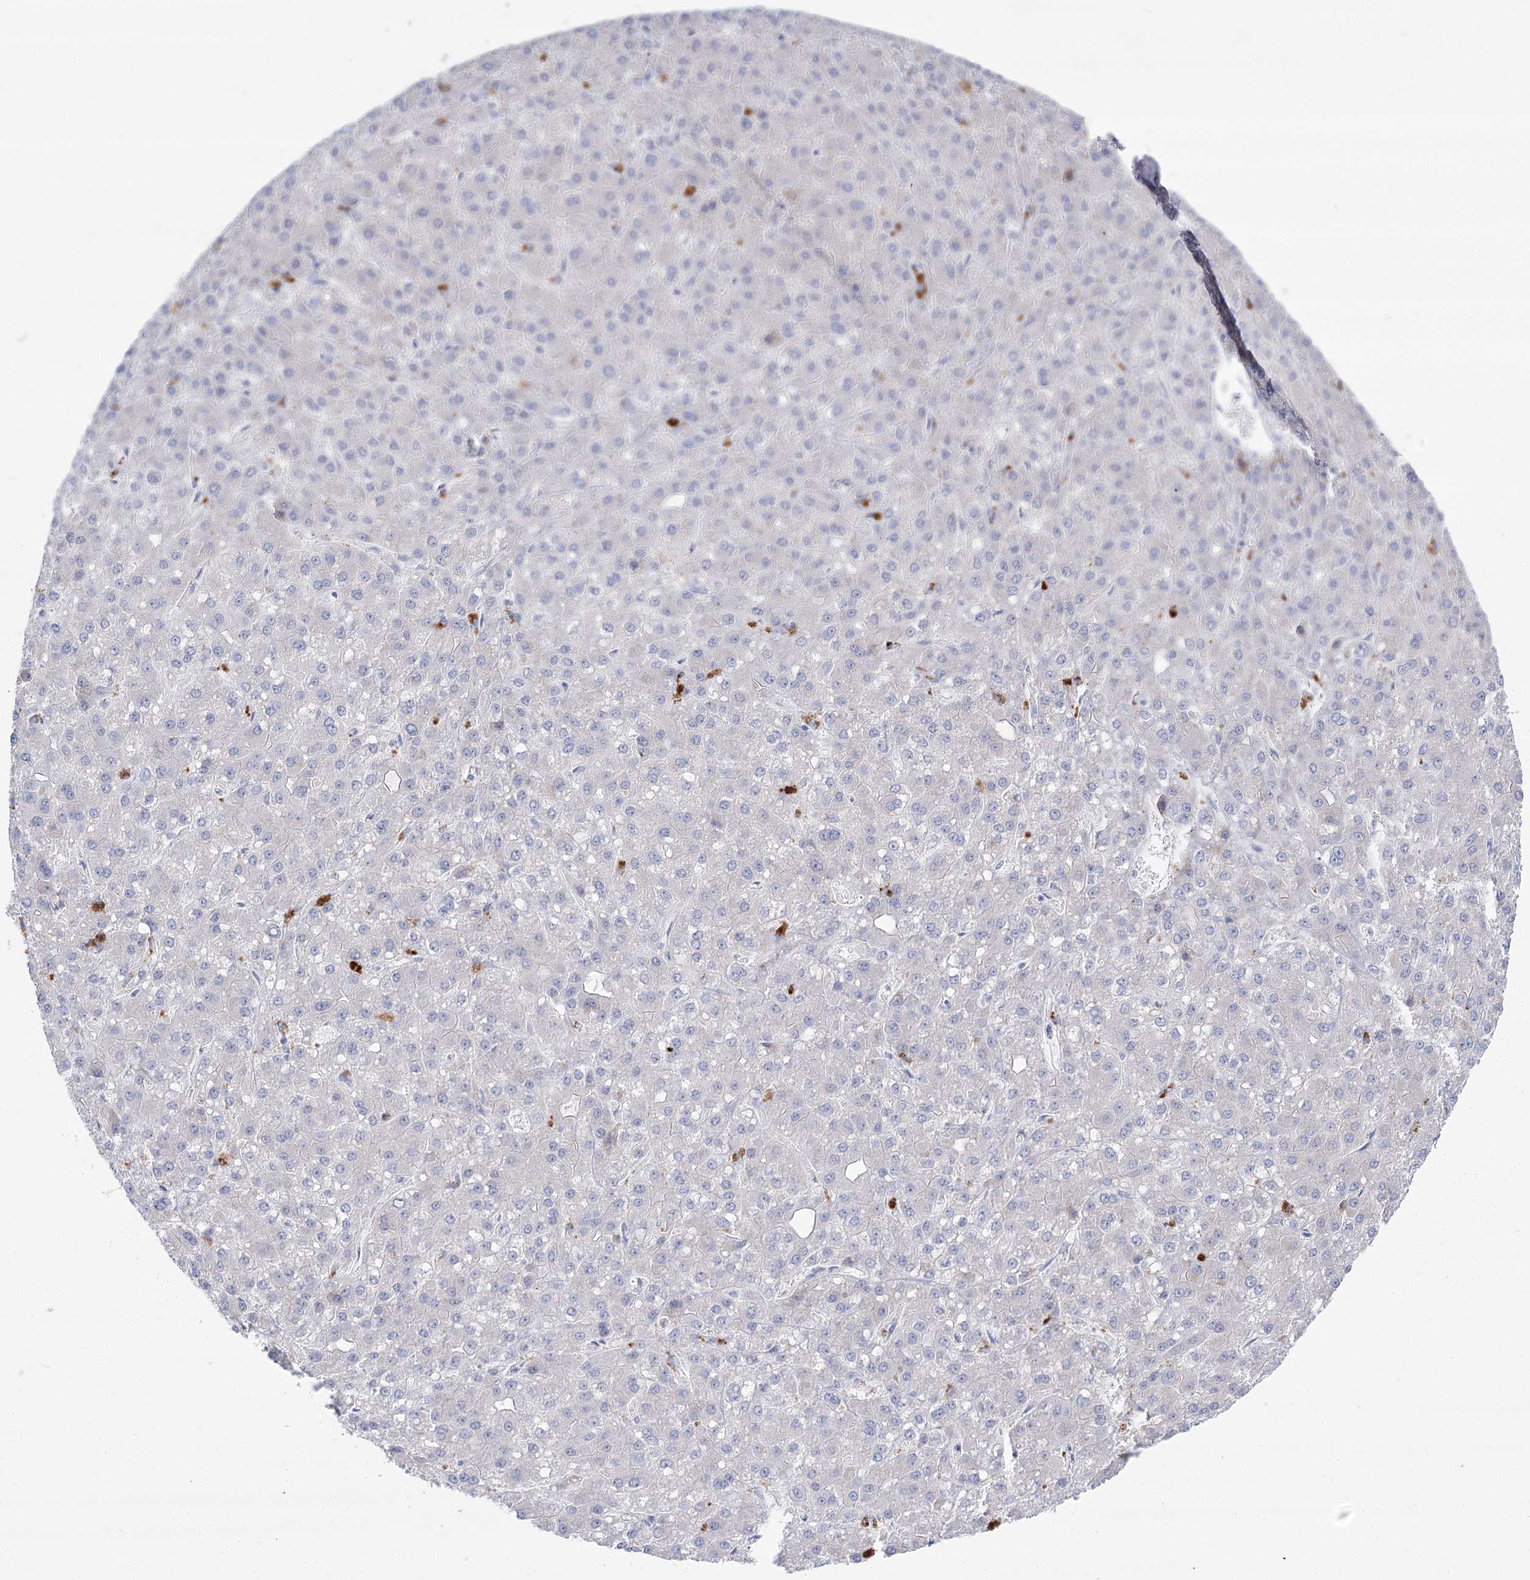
{"staining": {"intensity": "negative", "quantity": "none", "location": "none"}, "tissue": "liver cancer", "cell_type": "Tumor cells", "image_type": "cancer", "snomed": [{"axis": "morphology", "description": "Carcinoma, Hepatocellular, NOS"}, {"axis": "topography", "description": "Liver"}], "caption": "Tumor cells are negative for brown protein staining in liver cancer.", "gene": "SIAE", "patient": {"sex": "male", "age": 67}}